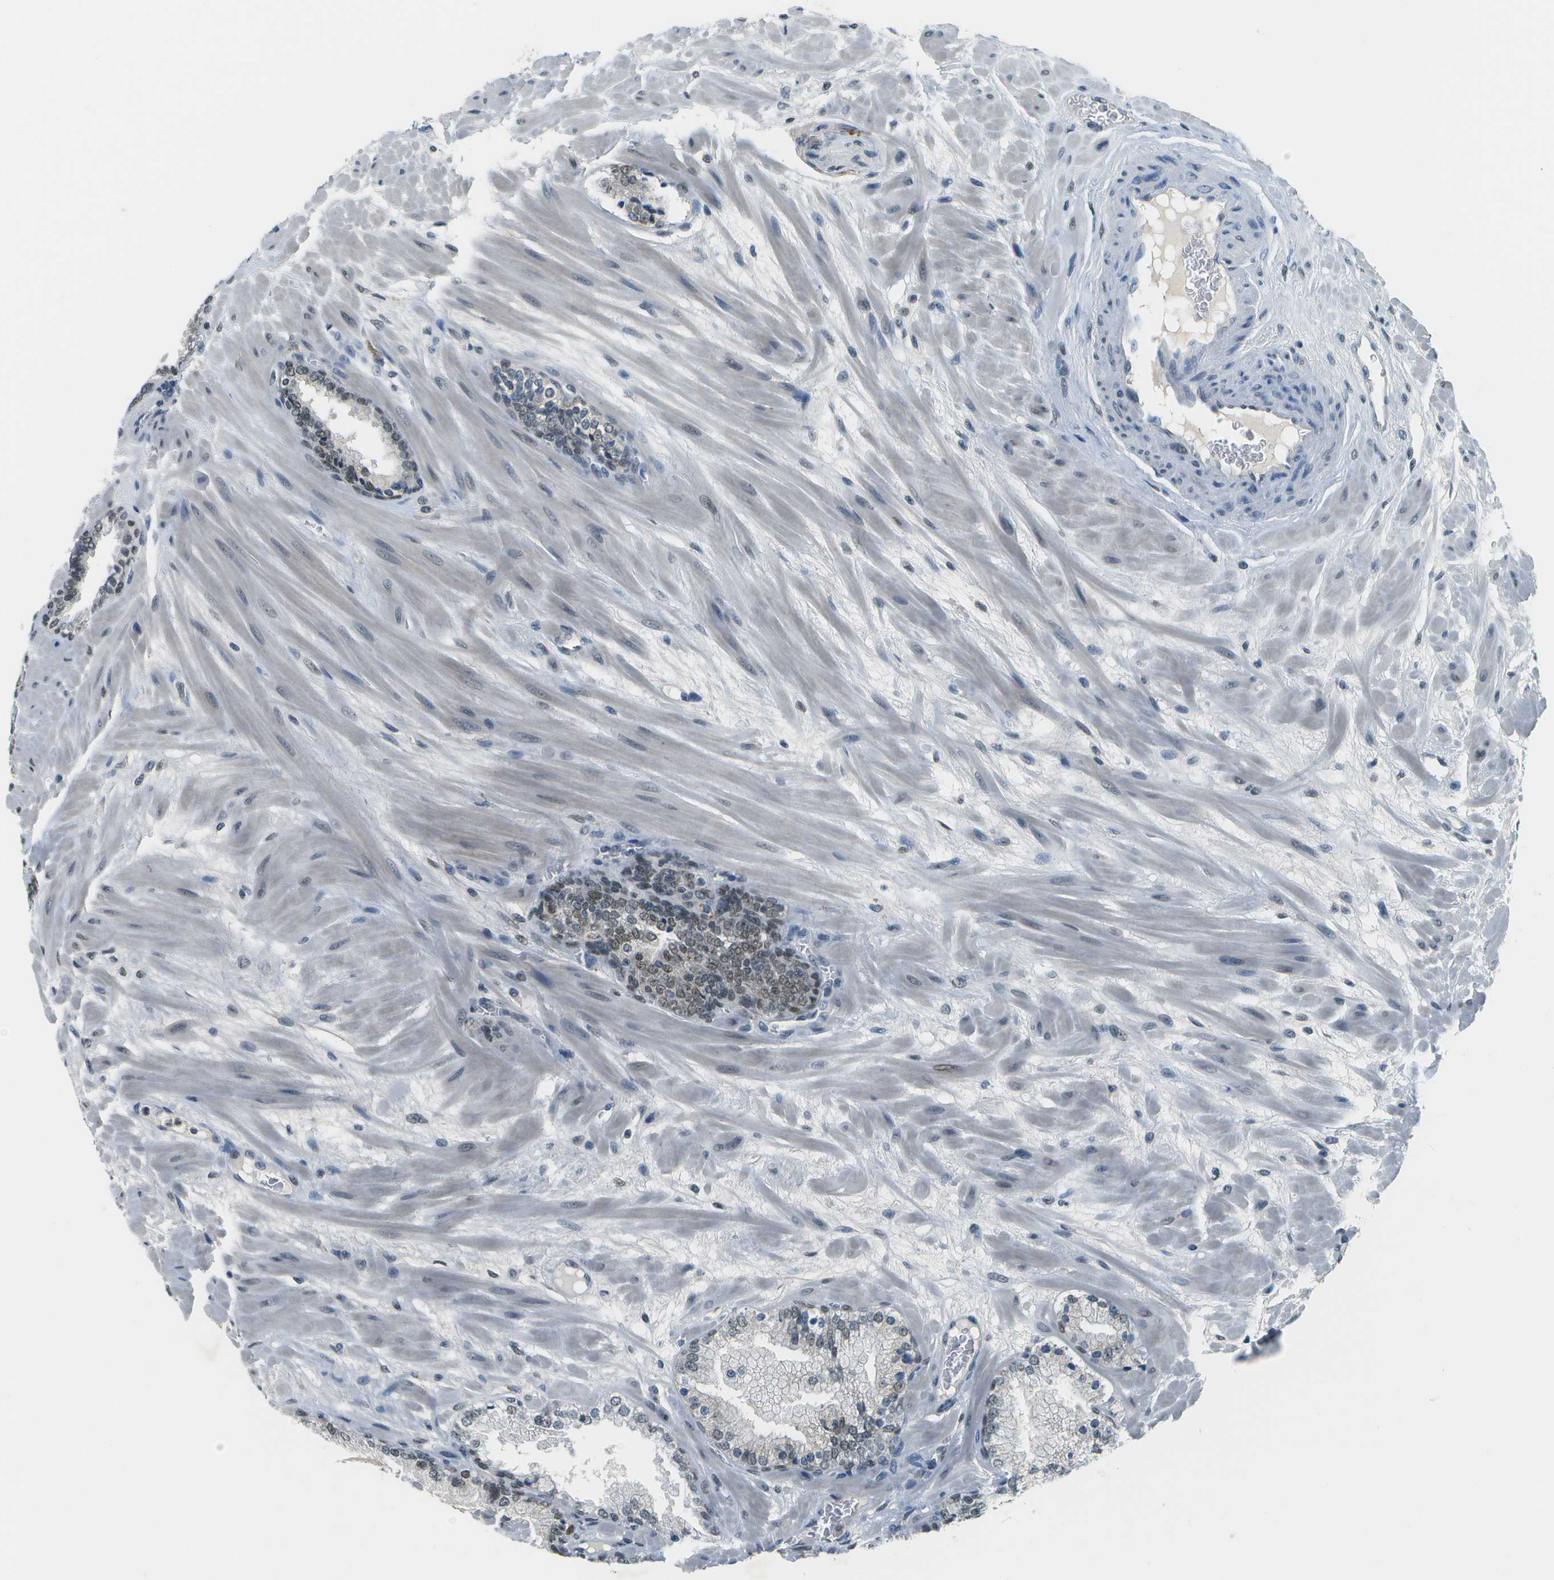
{"staining": {"intensity": "moderate", "quantity": "25%-75%", "location": "nuclear"}, "tissue": "prostate cancer", "cell_type": "Tumor cells", "image_type": "cancer", "snomed": [{"axis": "morphology", "description": "Adenocarcinoma, Low grade"}, {"axis": "topography", "description": "Prostate"}], "caption": "An immunohistochemistry (IHC) photomicrograph of tumor tissue is shown. Protein staining in brown highlights moderate nuclear positivity in prostate cancer within tumor cells.", "gene": "CBX5", "patient": {"sex": "male", "age": 63}}